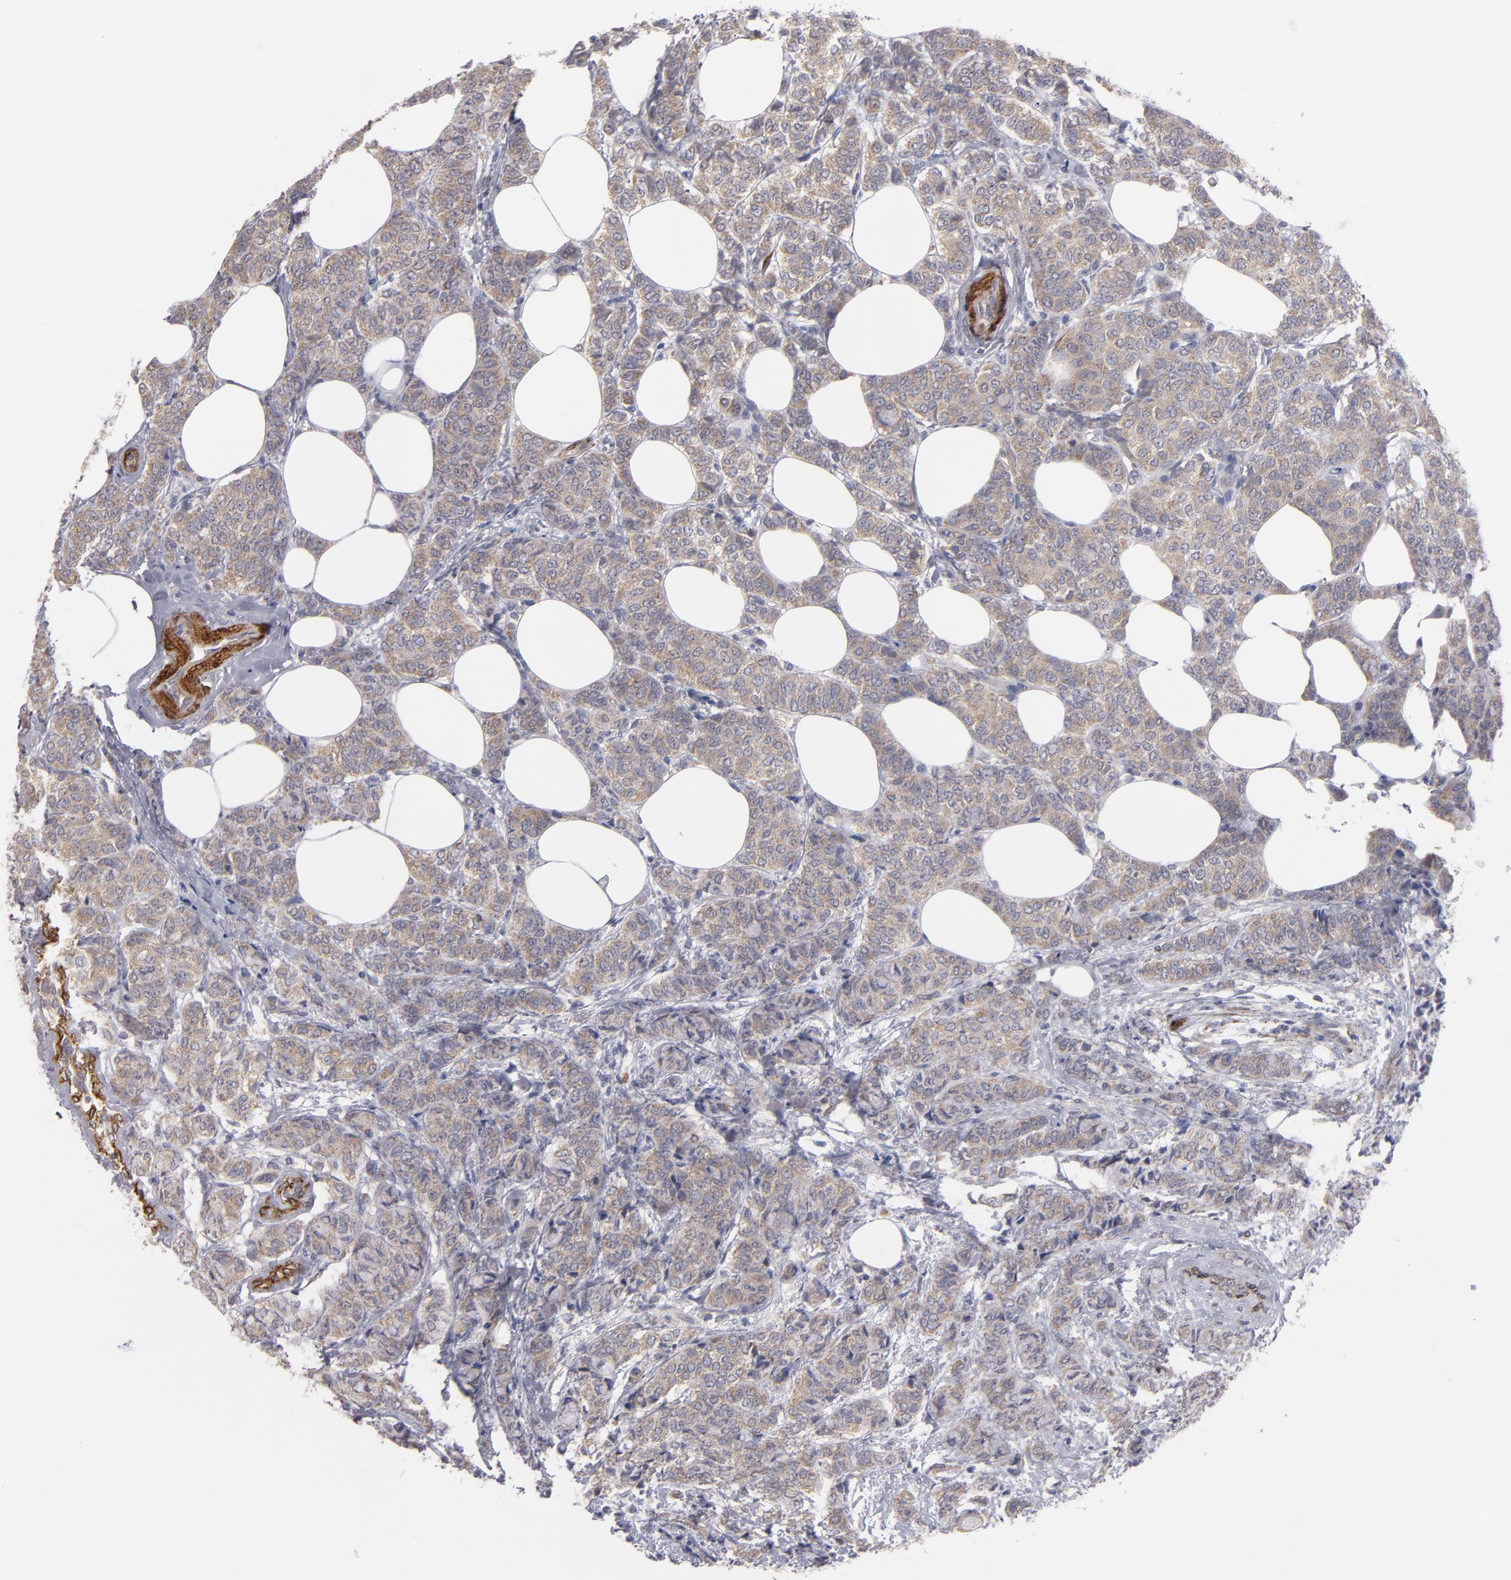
{"staining": {"intensity": "weak", "quantity": ">75%", "location": "cytoplasmic/membranous"}, "tissue": "breast cancer", "cell_type": "Tumor cells", "image_type": "cancer", "snomed": [{"axis": "morphology", "description": "Lobular carcinoma"}, {"axis": "topography", "description": "Breast"}], "caption": "This photomicrograph demonstrates immunohistochemistry (IHC) staining of breast lobular carcinoma, with low weak cytoplasmic/membranous positivity in approximately >75% of tumor cells.", "gene": "SLMAP", "patient": {"sex": "female", "age": 60}}